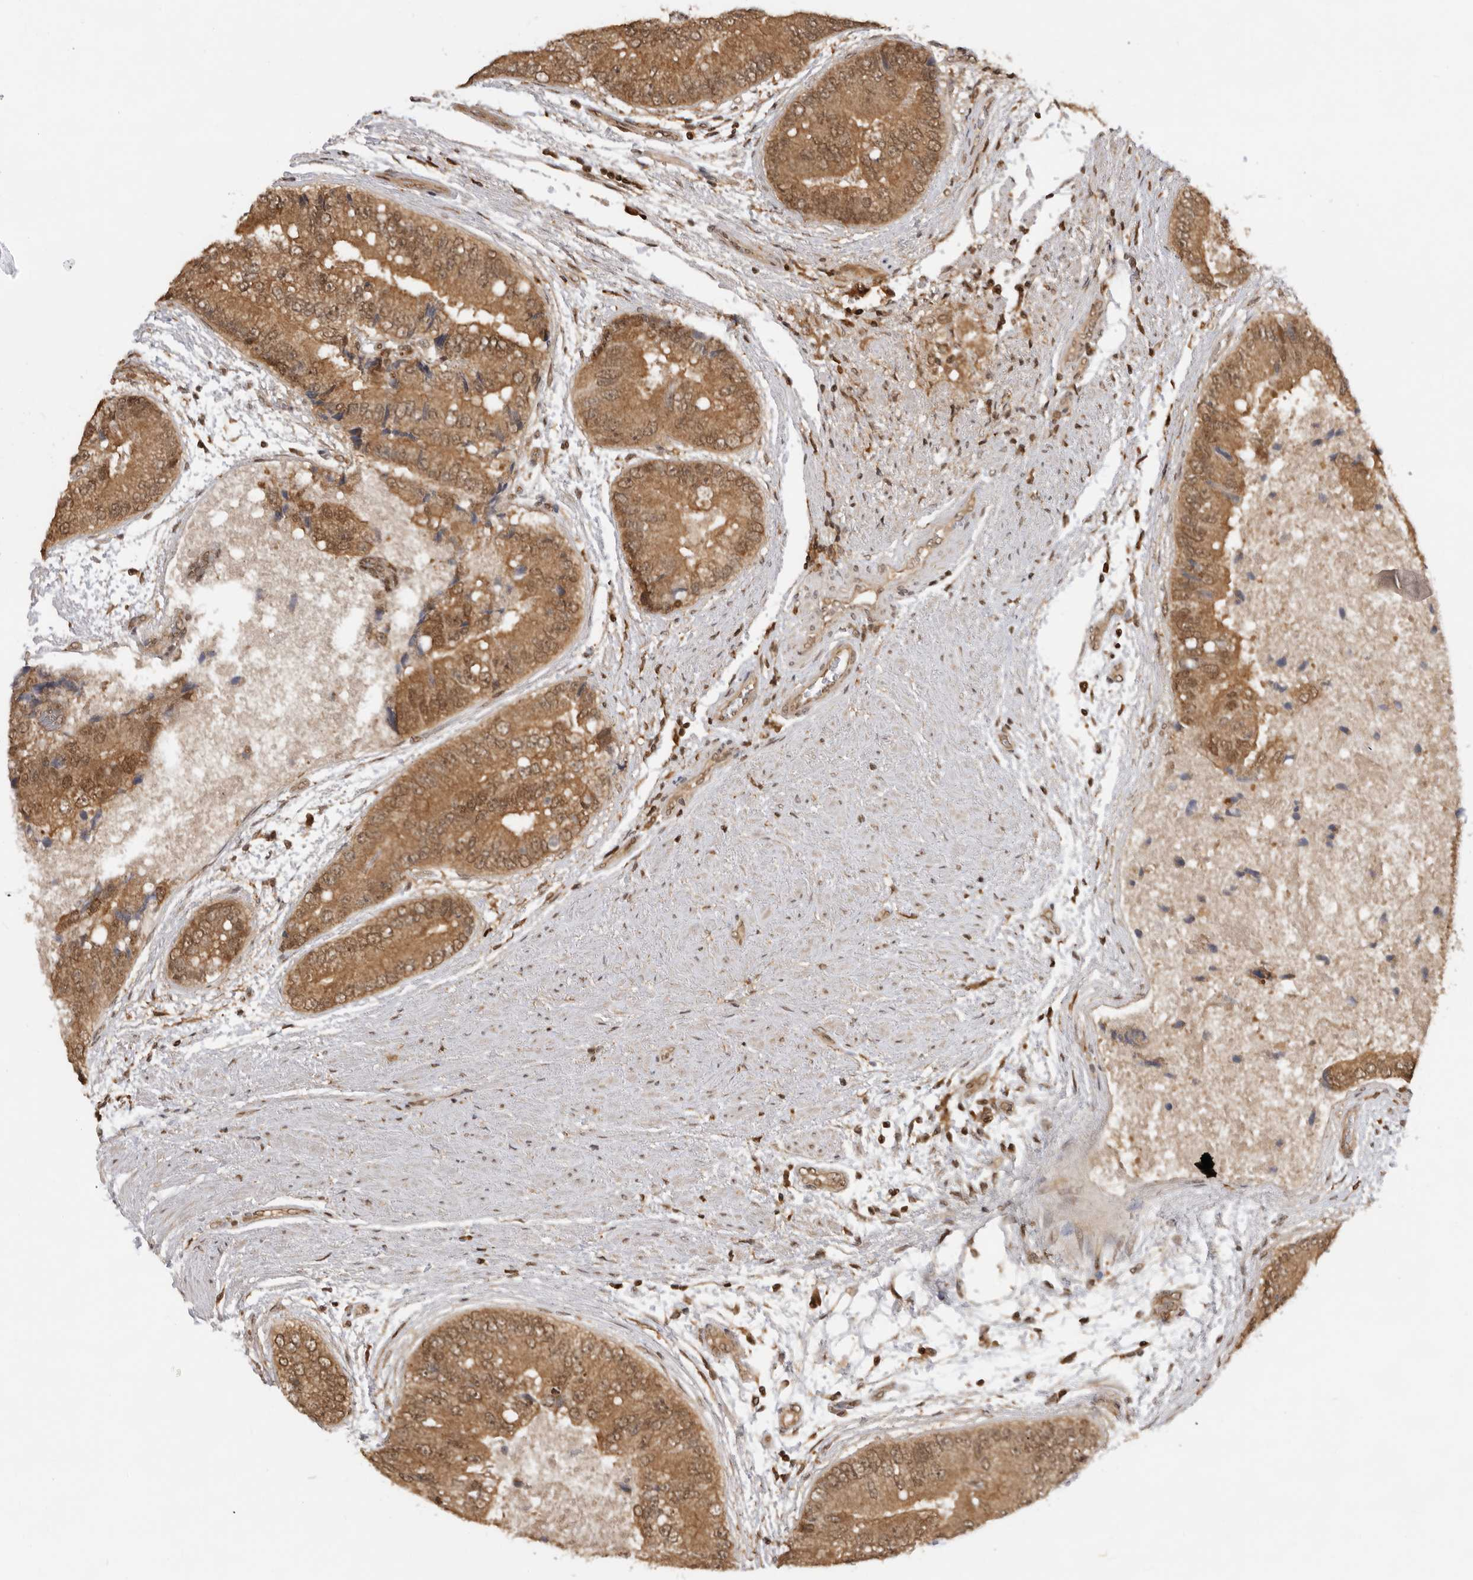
{"staining": {"intensity": "moderate", "quantity": ">75%", "location": "cytoplasmic/membranous,nuclear"}, "tissue": "prostate cancer", "cell_type": "Tumor cells", "image_type": "cancer", "snomed": [{"axis": "morphology", "description": "Adenocarcinoma, High grade"}, {"axis": "topography", "description": "Prostate"}], "caption": "Prostate adenocarcinoma (high-grade) was stained to show a protein in brown. There is medium levels of moderate cytoplasmic/membranous and nuclear expression in approximately >75% of tumor cells.", "gene": "ADPRS", "patient": {"sex": "male", "age": 70}}